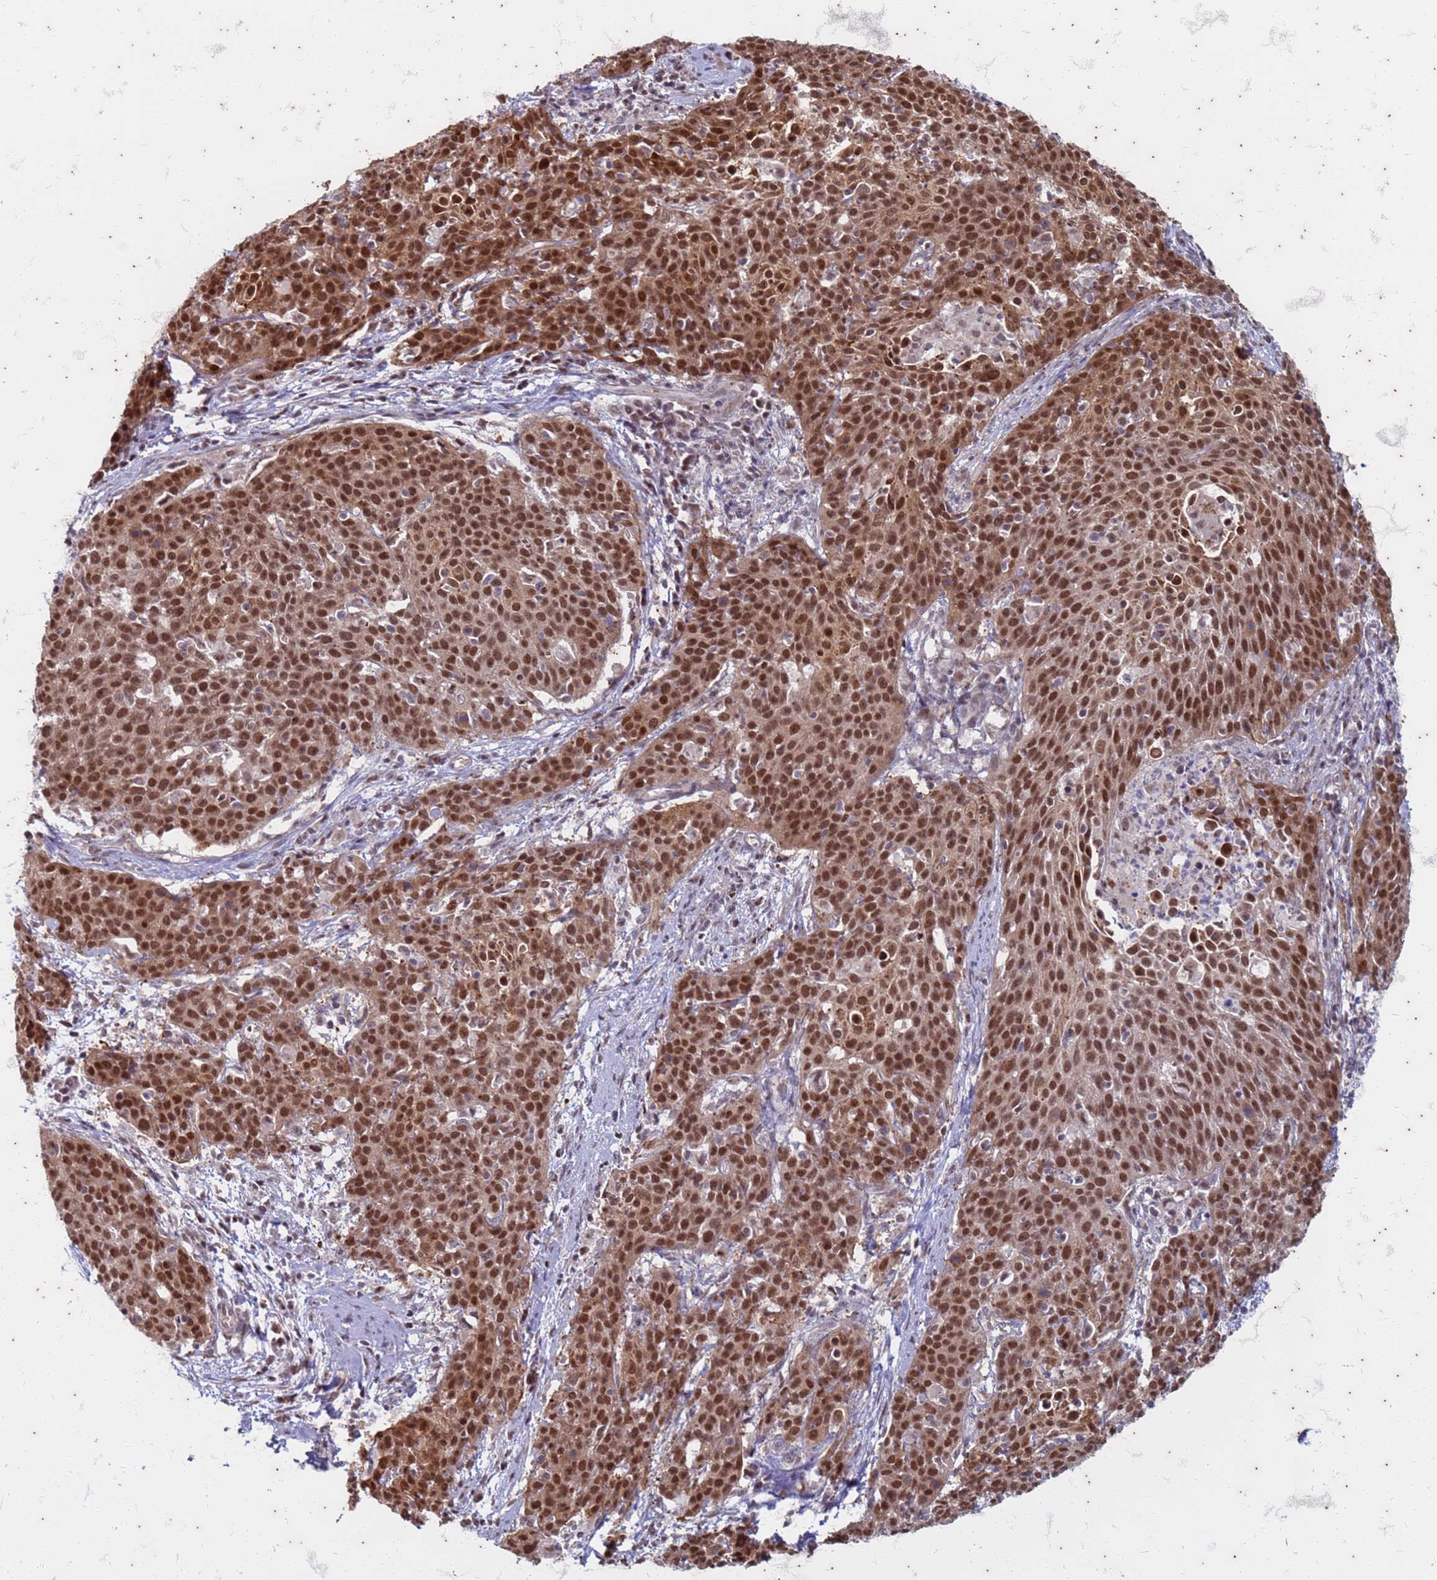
{"staining": {"intensity": "strong", "quantity": ">75%", "location": "nuclear"}, "tissue": "cervical cancer", "cell_type": "Tumor cells", "image_type": "cancer", "snomed": [{"axis": "morphology", "description": "Squamous cell carcinoma, NOS"}, {"axis": "topography", "description": "Cervix"}], "caption": "DAB immunohistochemical staining of human cervical cancer (squamous cell carcinoma) demonstrates strong nuclear protein expression in approximately >75% of tumor cells.", "gene": "TRMT6", "patient": {"sex": "female", "age": 38}}